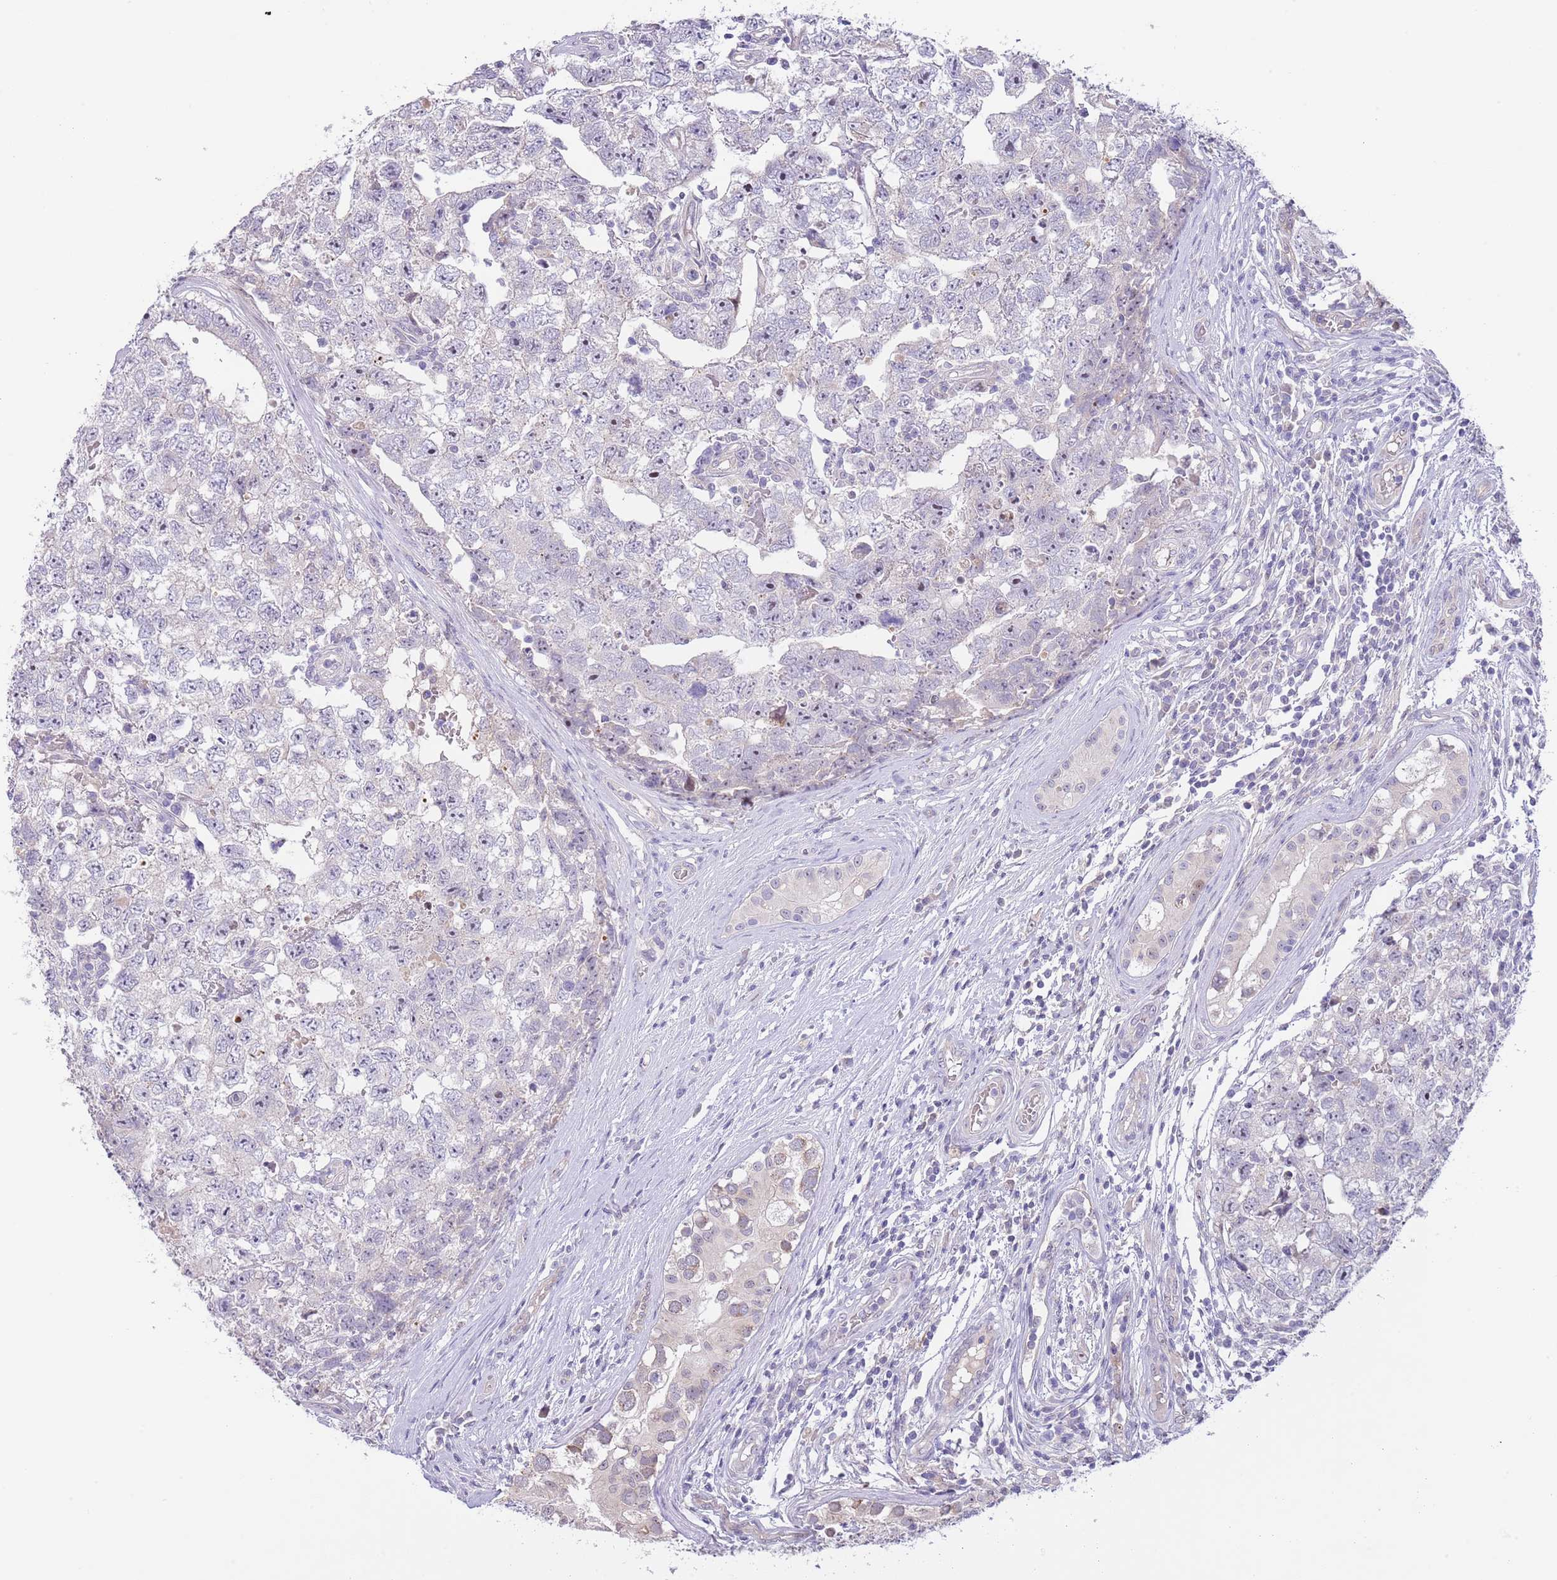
{"staining": {"intensity": "negative", "quantity": "none", "location": "none"}, "tissue": "testis cancer", "cell_type": "Tumor cells", "image_type": "cancer", "snomed": [{"axis": "morphology", "description": "Carcinoma, Embryonal, NOS"}, {"axis": "topography", "description": "Testis"}], "caption": "The immunohistochemistry (IHC) image has no significant positivity in tumor cells of testis cancer tissue.", "gene": "AP1S2", "patient": {"sex": "male", "age": 22}}